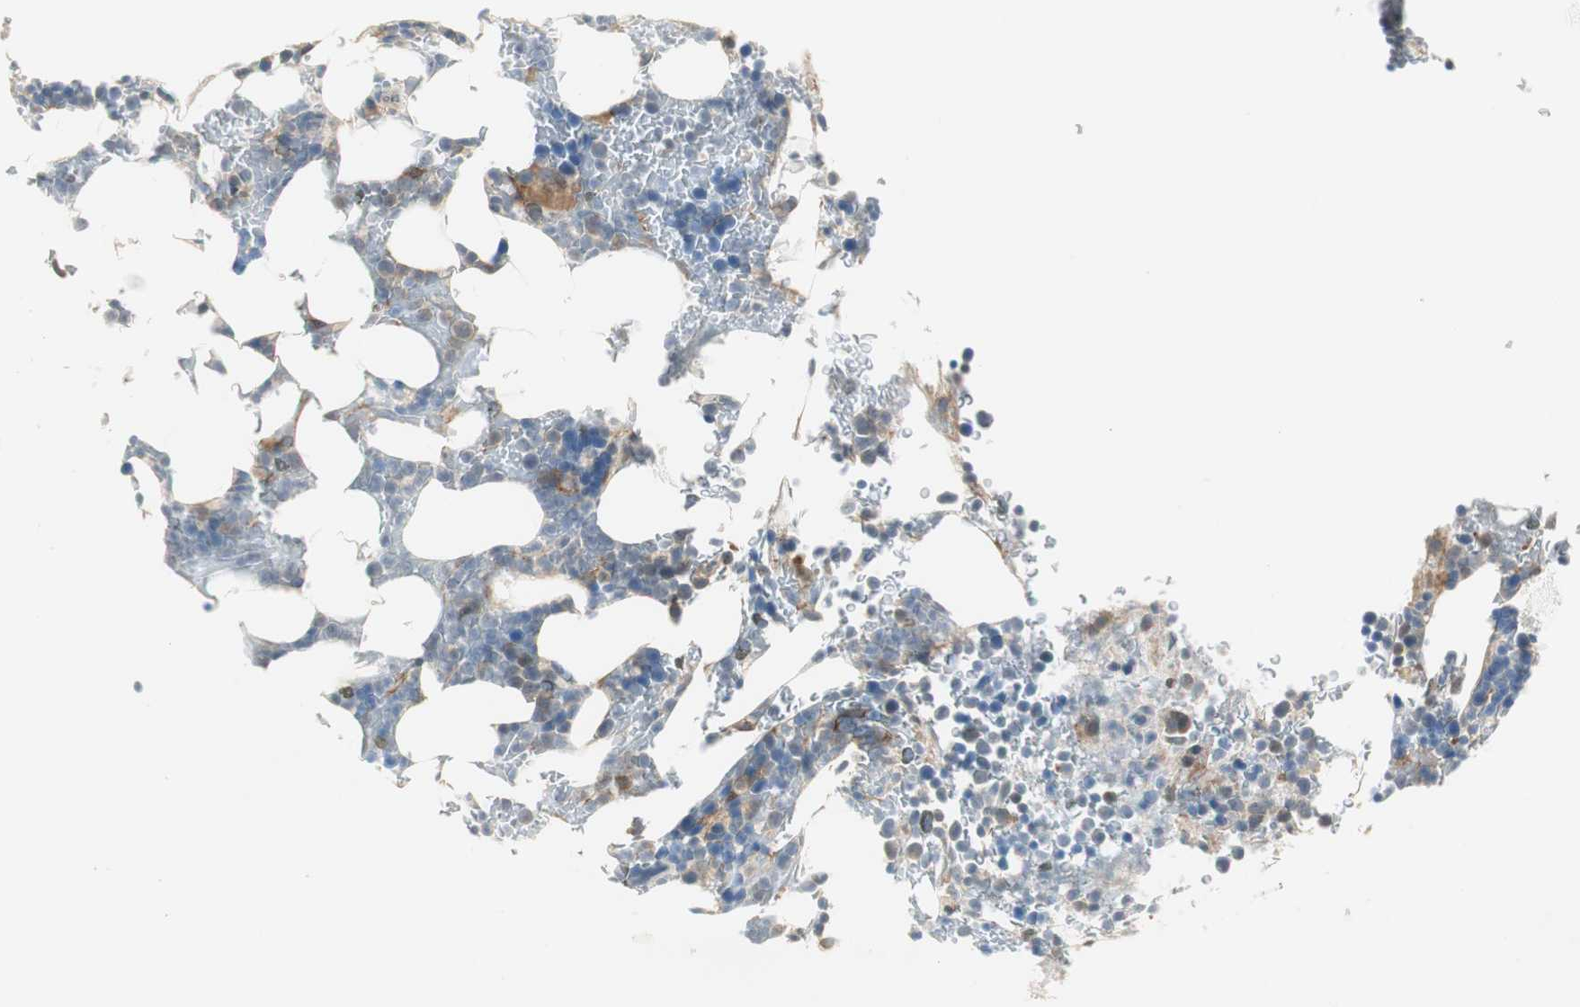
{"staining": {"intensity": "weak", "quantity": "<25%", "location": "cytoplasmic/membranous"}, "tissue": "bone marrow", "cell_type": "Hematopoietic cells", "image_type": "normal", "snomed": [{"axis": "morphology", "description": "Normal tissue, NOS"}, {"axis": "topography", "description": "Bone marrow"}], "caption": "Bone marrow stained for a protein using immunohistochemistry reveals no staining hematopoietic cells.", "gene": "STON1", "patient": {"sex": "female", "age": 73}}